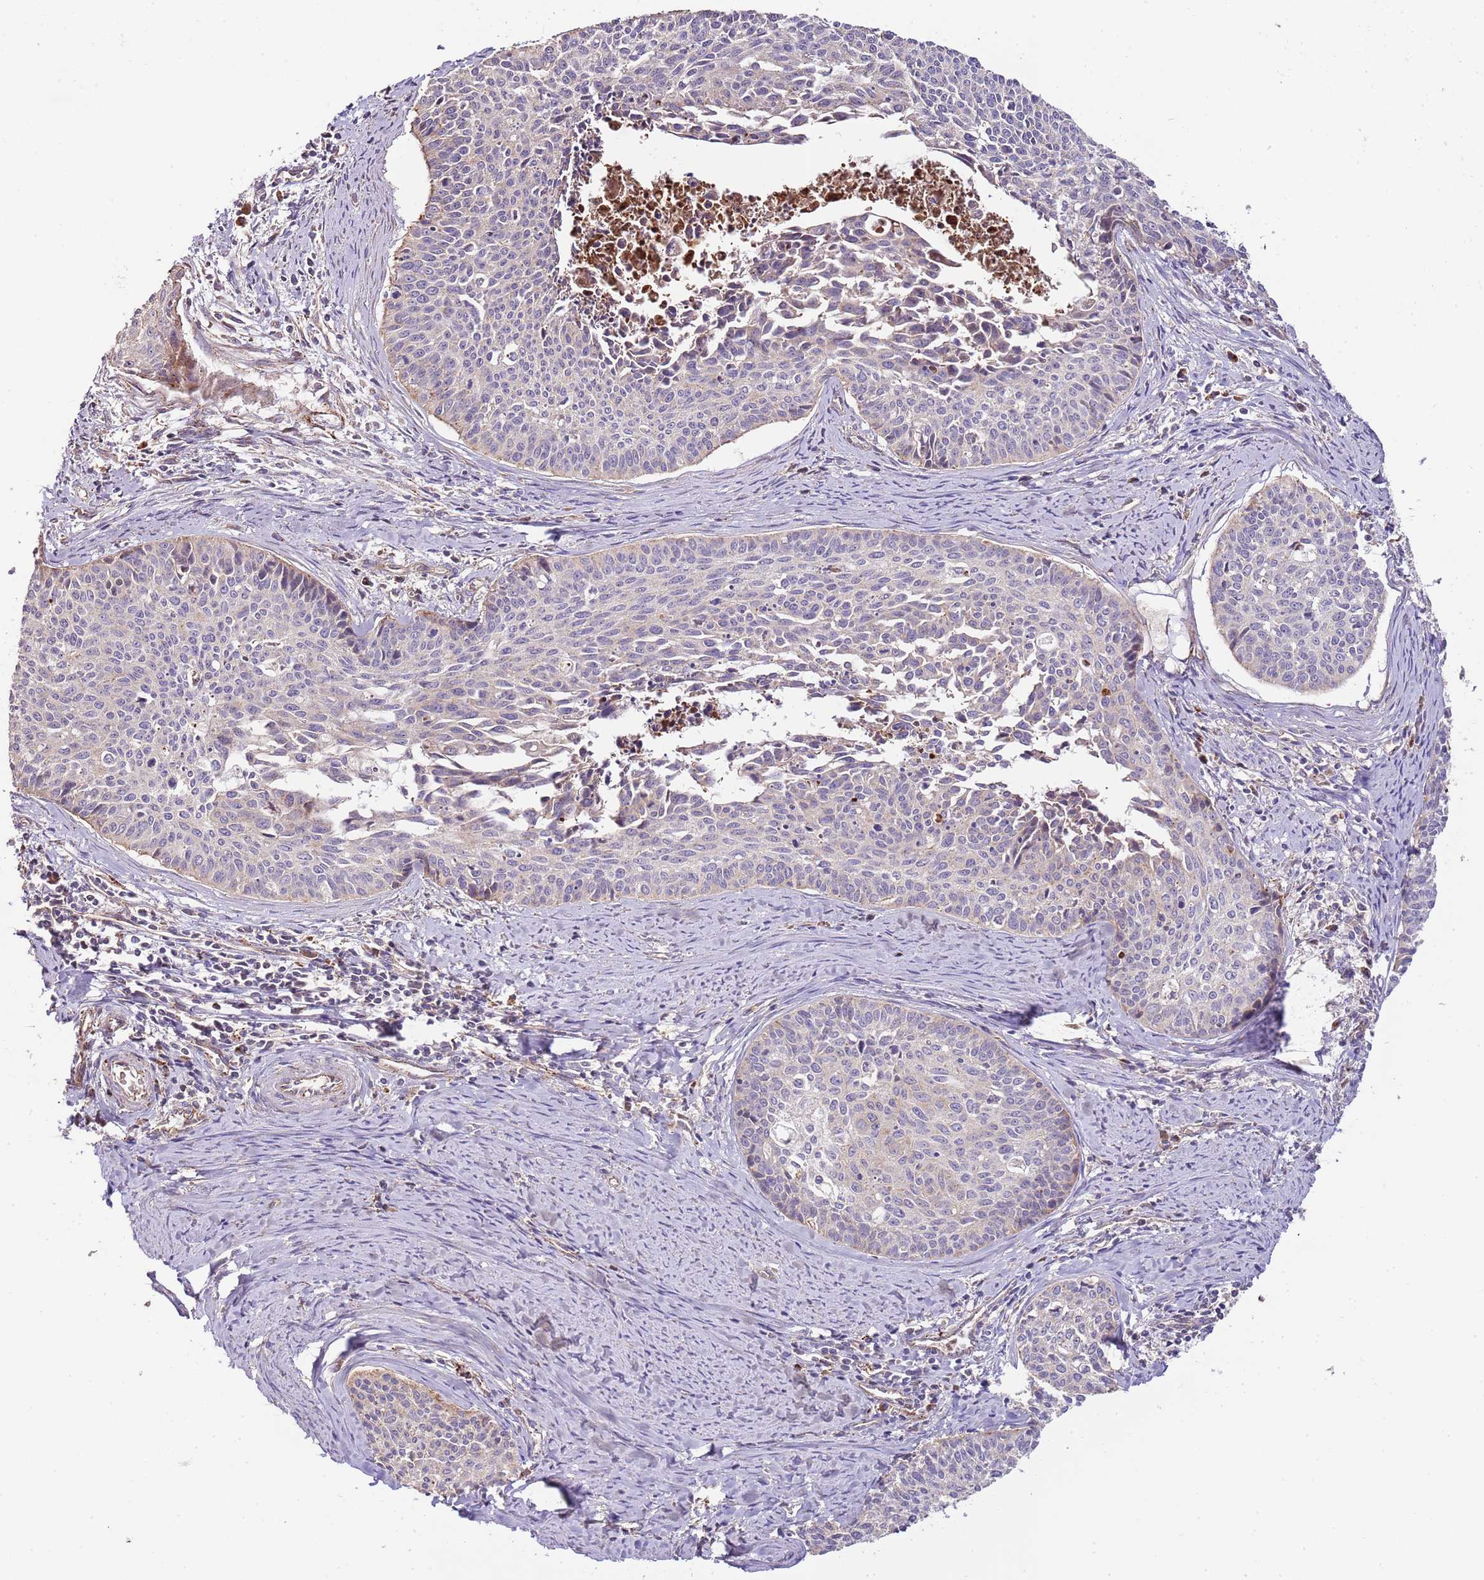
{"staining": {"intensity": "weak", "quantity": "<25%", "location": "cytoplasmic/membranous"}, "tissue": "cervical cancer", "cell_type": "Tumor cells", "image_type": "cancer", "snomed": [{"axis": "morphology", "description": "Squamous cell carcinoma, NOS"}, {"axis": "topography", "description": "Cervix"}], "caption": "The IHC histopathology image has no significant expression in tumor cells of cervical cancer (squamous cell carcinoma) tissue.", "gene": "DOCK6", "patient": {"sex": "female", "age": 55}}